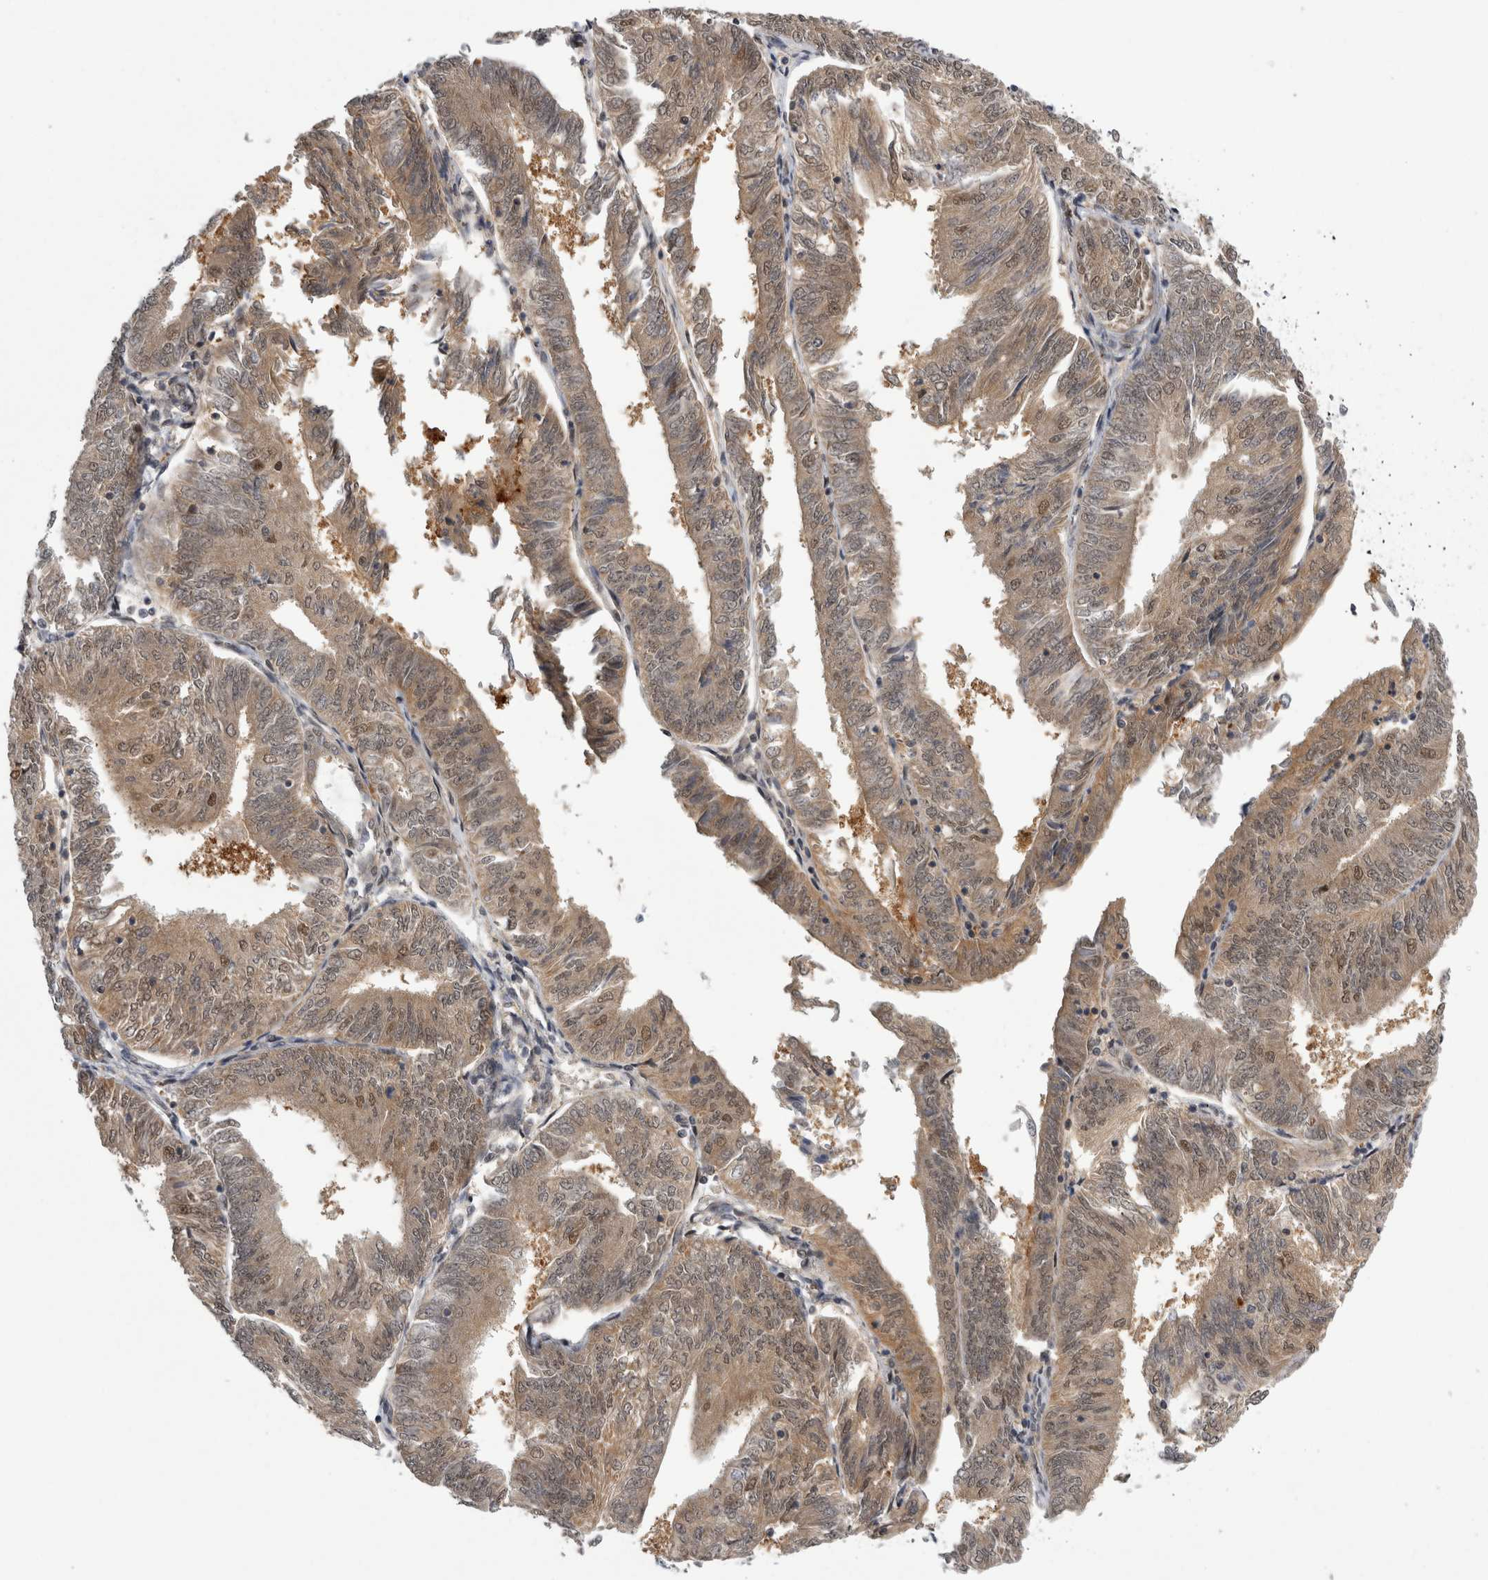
{"staining": {"intensity": "moderate", "quantity": ">75%", "location": "cytoplasmic/membranous,nuclear"}, "tissue": "endometrial cancer", "cell_type": "Tumor cells", "image_type": "cancer", "snomed": [{"axis": "morphology", "description": "Adenocarcinoma, NOS"}, {"axis": "topography", "description": "Endometrium"}], "caption": "Immunohistochemistry image of neoplastic tissue: human endometrial cancer (adenocarcinoma) stained using immunohistochemistry (IHC) reveals medium levels of moderate protein expression localized specifically in the cytoplasmic/membranous and nuclear of tumor cells, appearing as a cytoplasmic/membranous and nuclear brown color.", "gene": "PSMB2", "patient": {"sex": "female", "age": 58}}